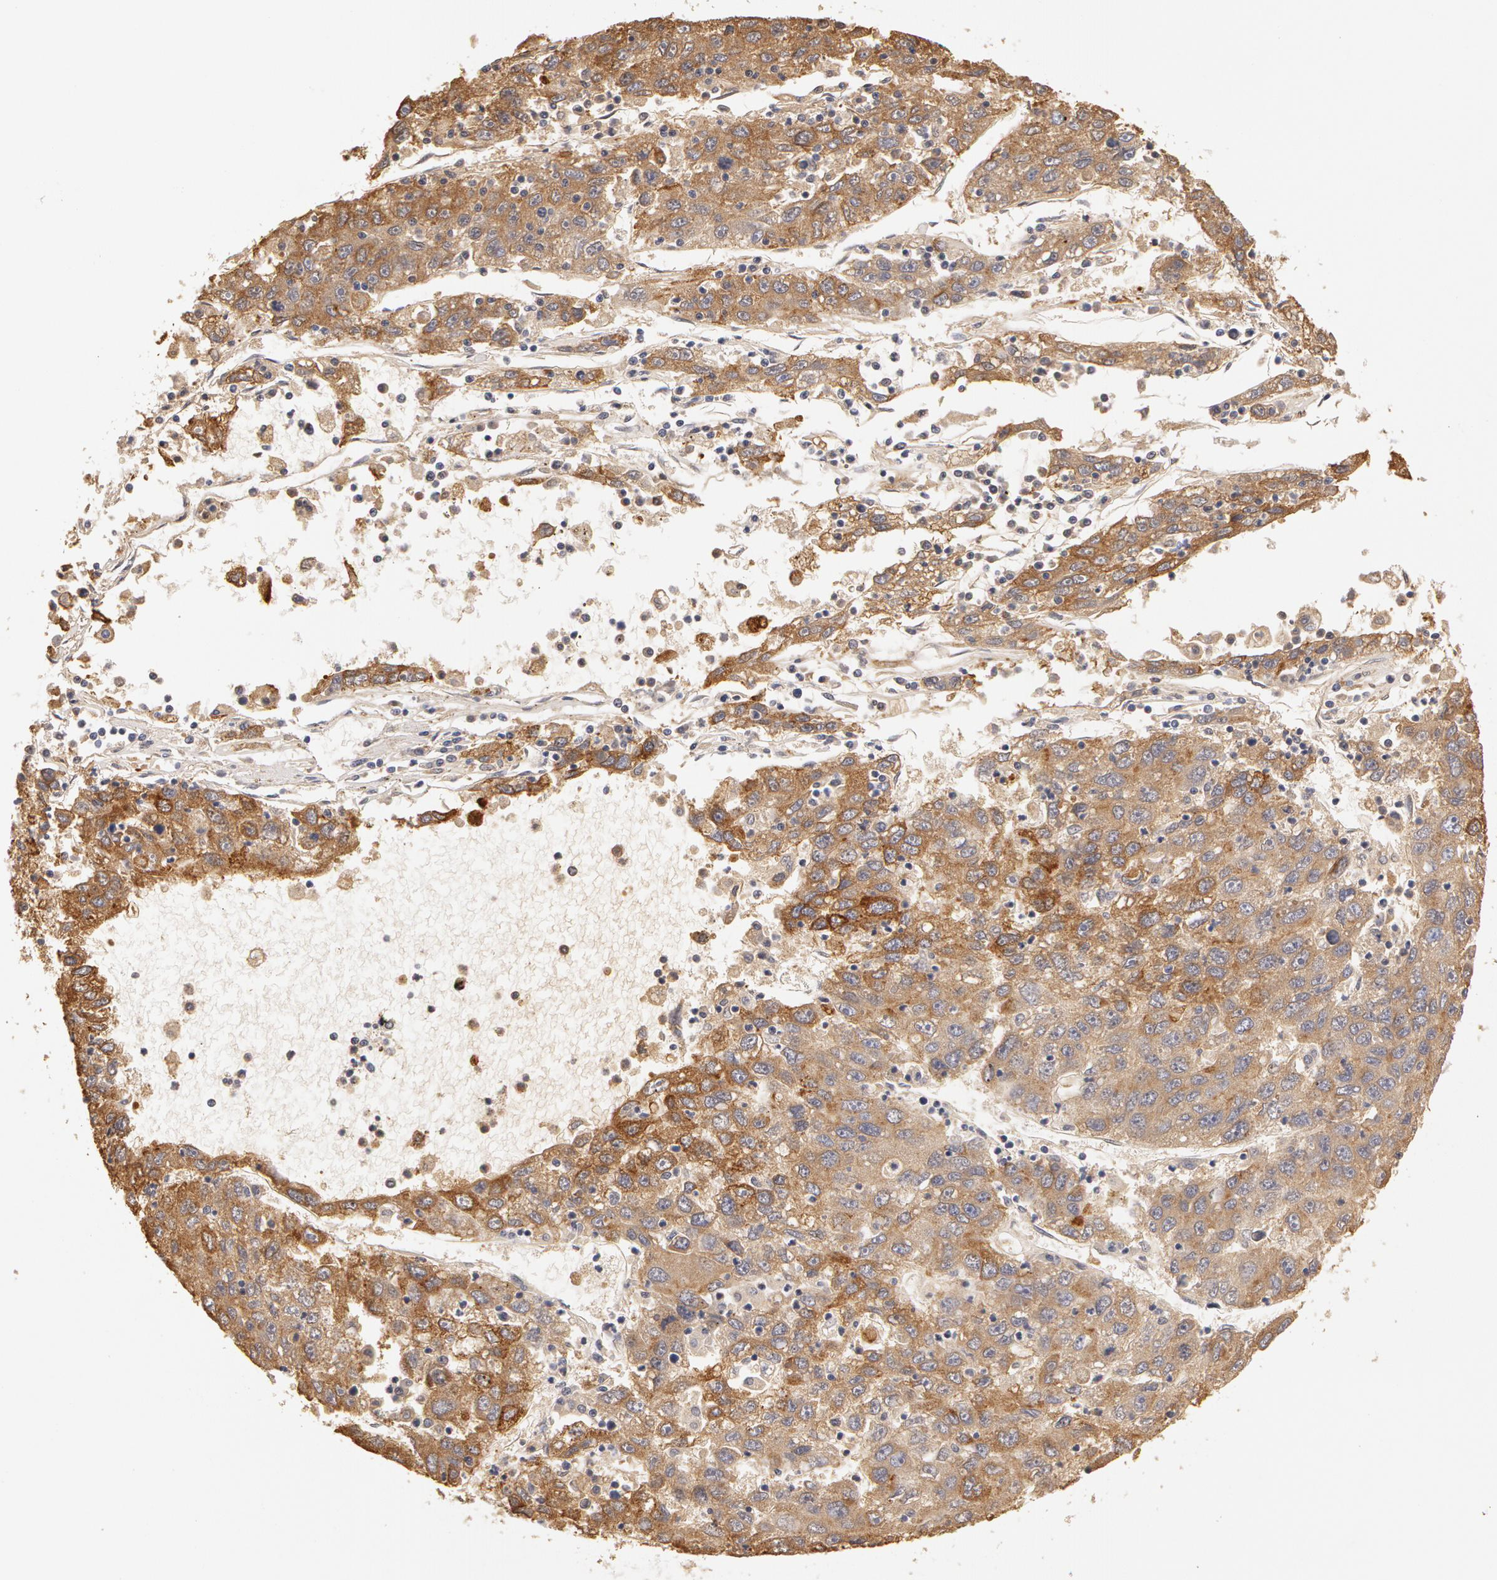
{"staining": {"intensity": "moderate", "quantity": ">75%", "location": "cytoplasmic/membranous"}, "tissue": "liver cancer", "cell_type": "Tumor cells", "image_type": "cancer", "snomed": [{"axis": "morphology", "description": "Carcinoma, Hepatocellular, NOS"}, {"axis": "topography", "description": "Liver"}], "caption": "A brown stain labels moderate cytoplasmic/membranous expression of a protein in human hepatocellular carcinoma (liver) tumor cells.", "gene": "TF", "patient": {"sex": "male", "age": 49}}